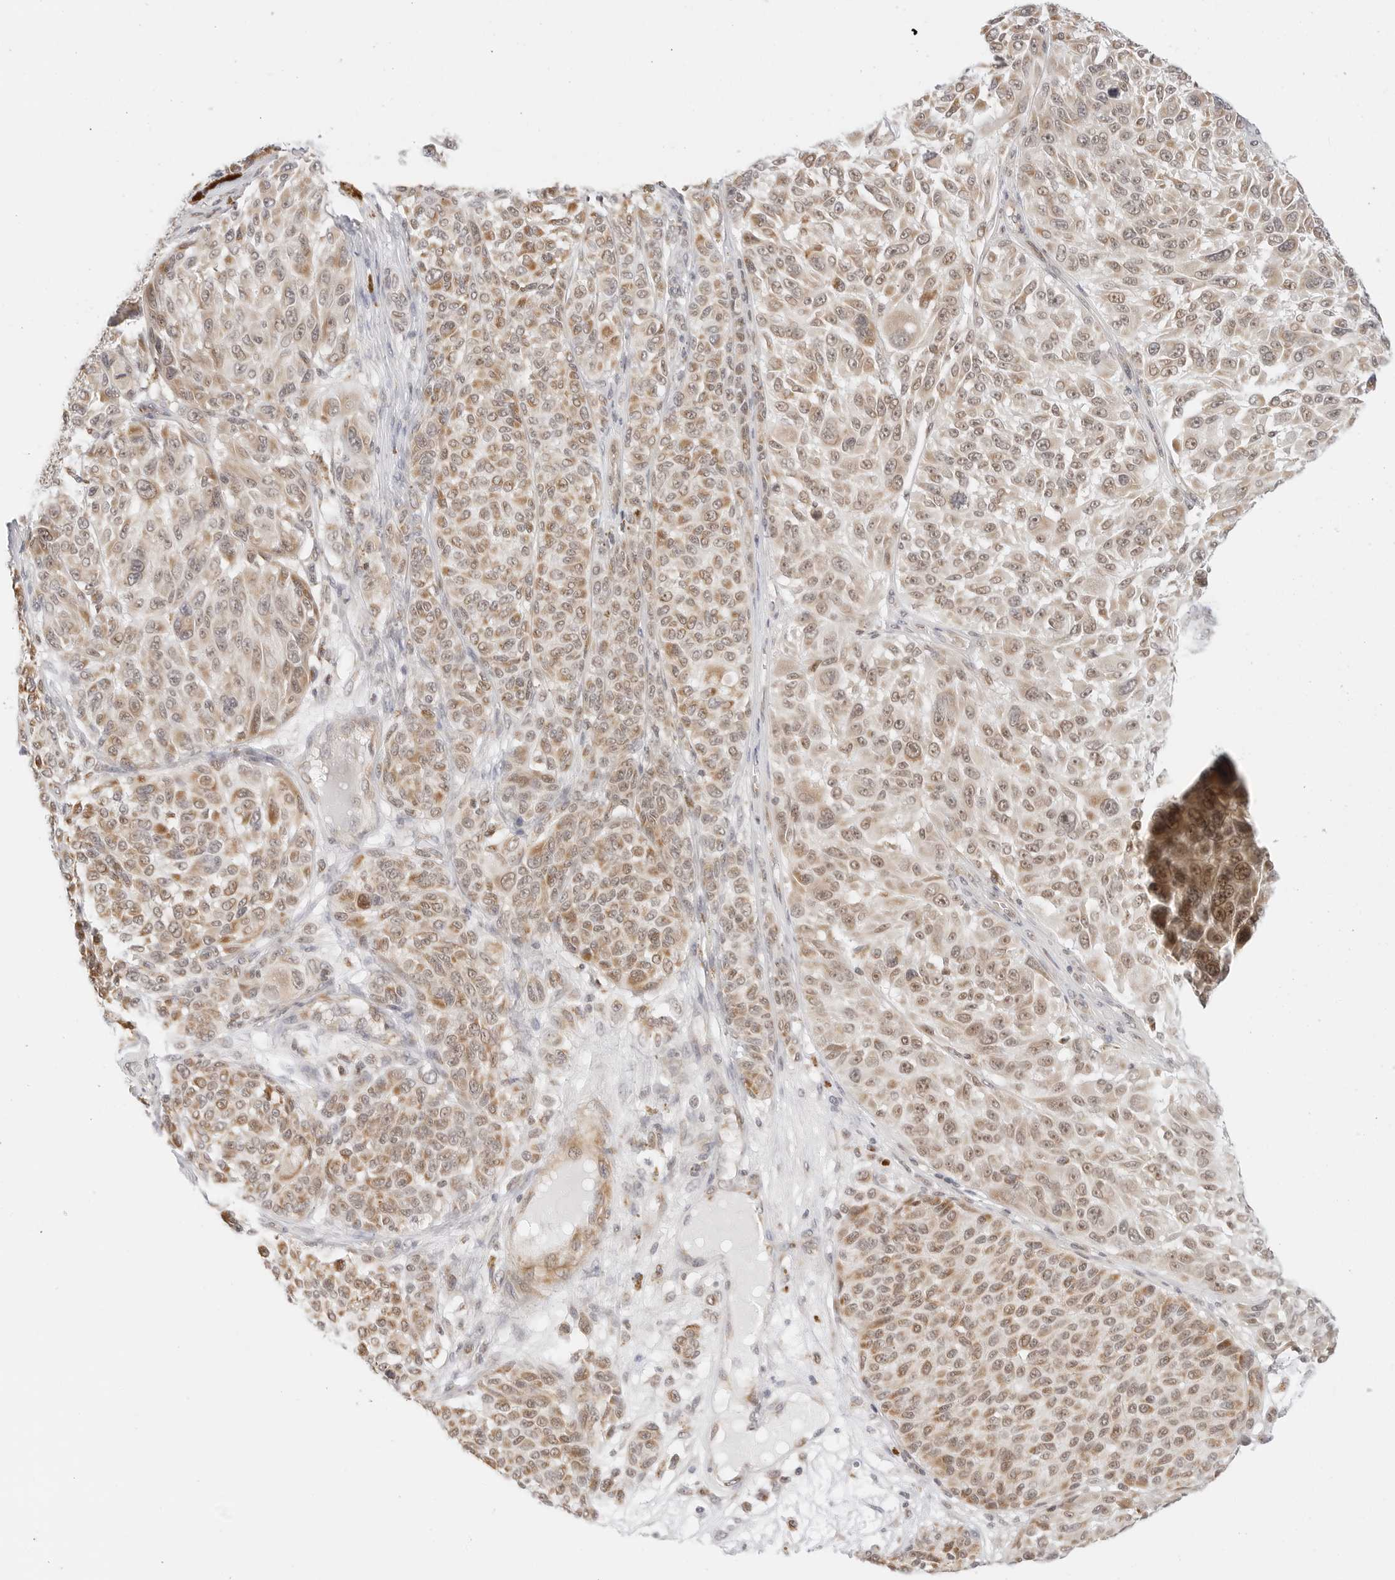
{"staining": {"intensity": "weak", "quantity": ">75%", "location": "cytoplasmic/membranous,nuclear"}, "tissue": "melanoma", "cell_type": "Tumor cells", "image_type": "cancer", "snomed": [{"axis": "morphology", "description": "Malignant melanoma, NOS"}, {"axis": "topography", "description": "Skin"}], "caption": "Melanoma was stained to show a protein in brown. There is low levels of weak cytoplasmic/membranous and nuclear staining in about >75% of tumor cells.", "gene": "GORAB", "patient": {"sex": "male", "age": 83}}